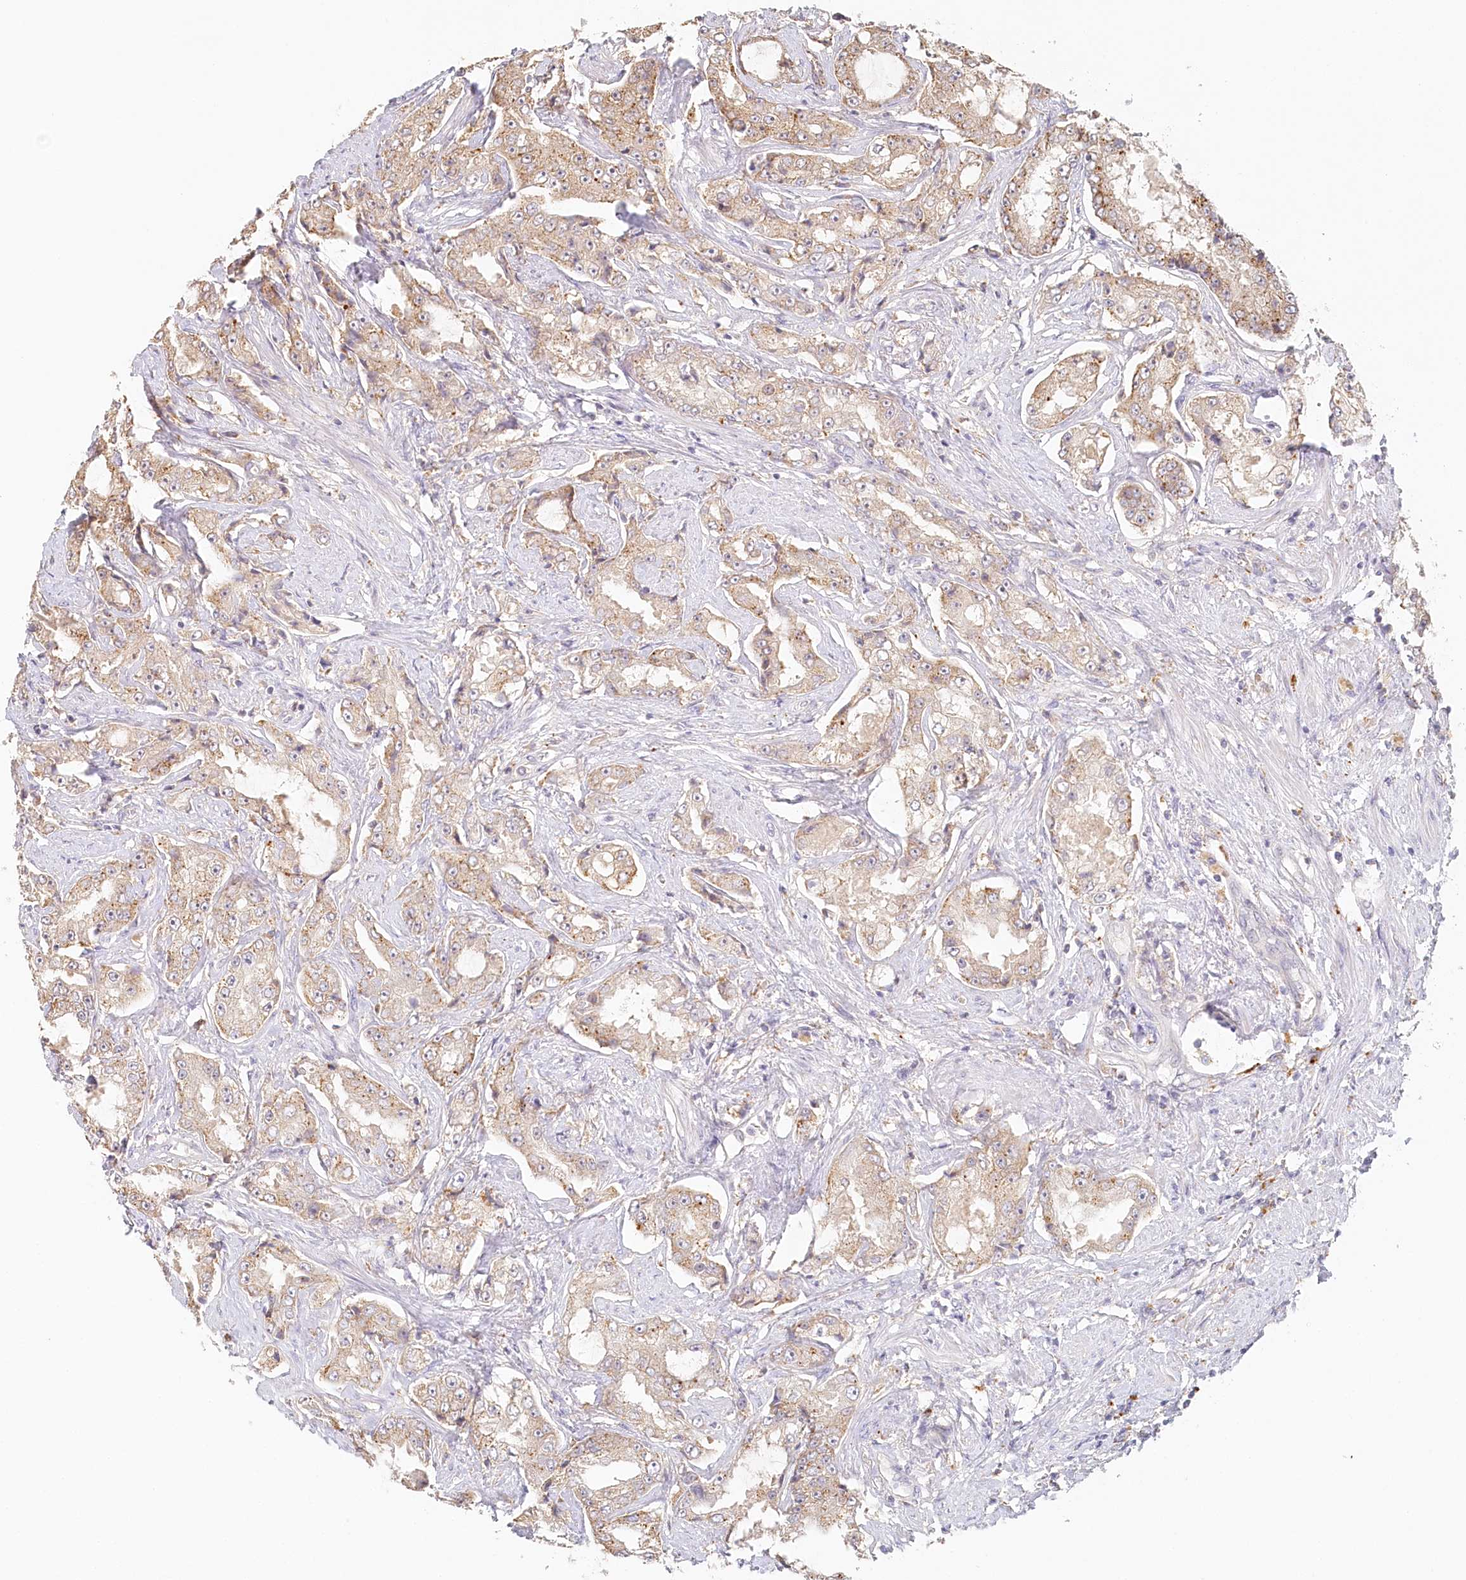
{"staining": {"intensity": "moderate", "quantity": "25%-75%", "location": "cytoplasmic/membranous"}, "tissue": "prostate cancer", "cell_type": "Tumor cells", "image_type": "cancer", "snomed": [{"axis": "morphology", "description": "Adenocarcinoma, High grade"}, {"axis": "topography", "description": "Prostate"}], "caption": "A medium amount of moderate cytoplasmic/membranous staining is identified in about 25%-75% of tumor cells in prostate adenocarcinoma (high-grade) tissue.", "gene": "VSIG1", "patient": {"sex": "male", "age": 73}}